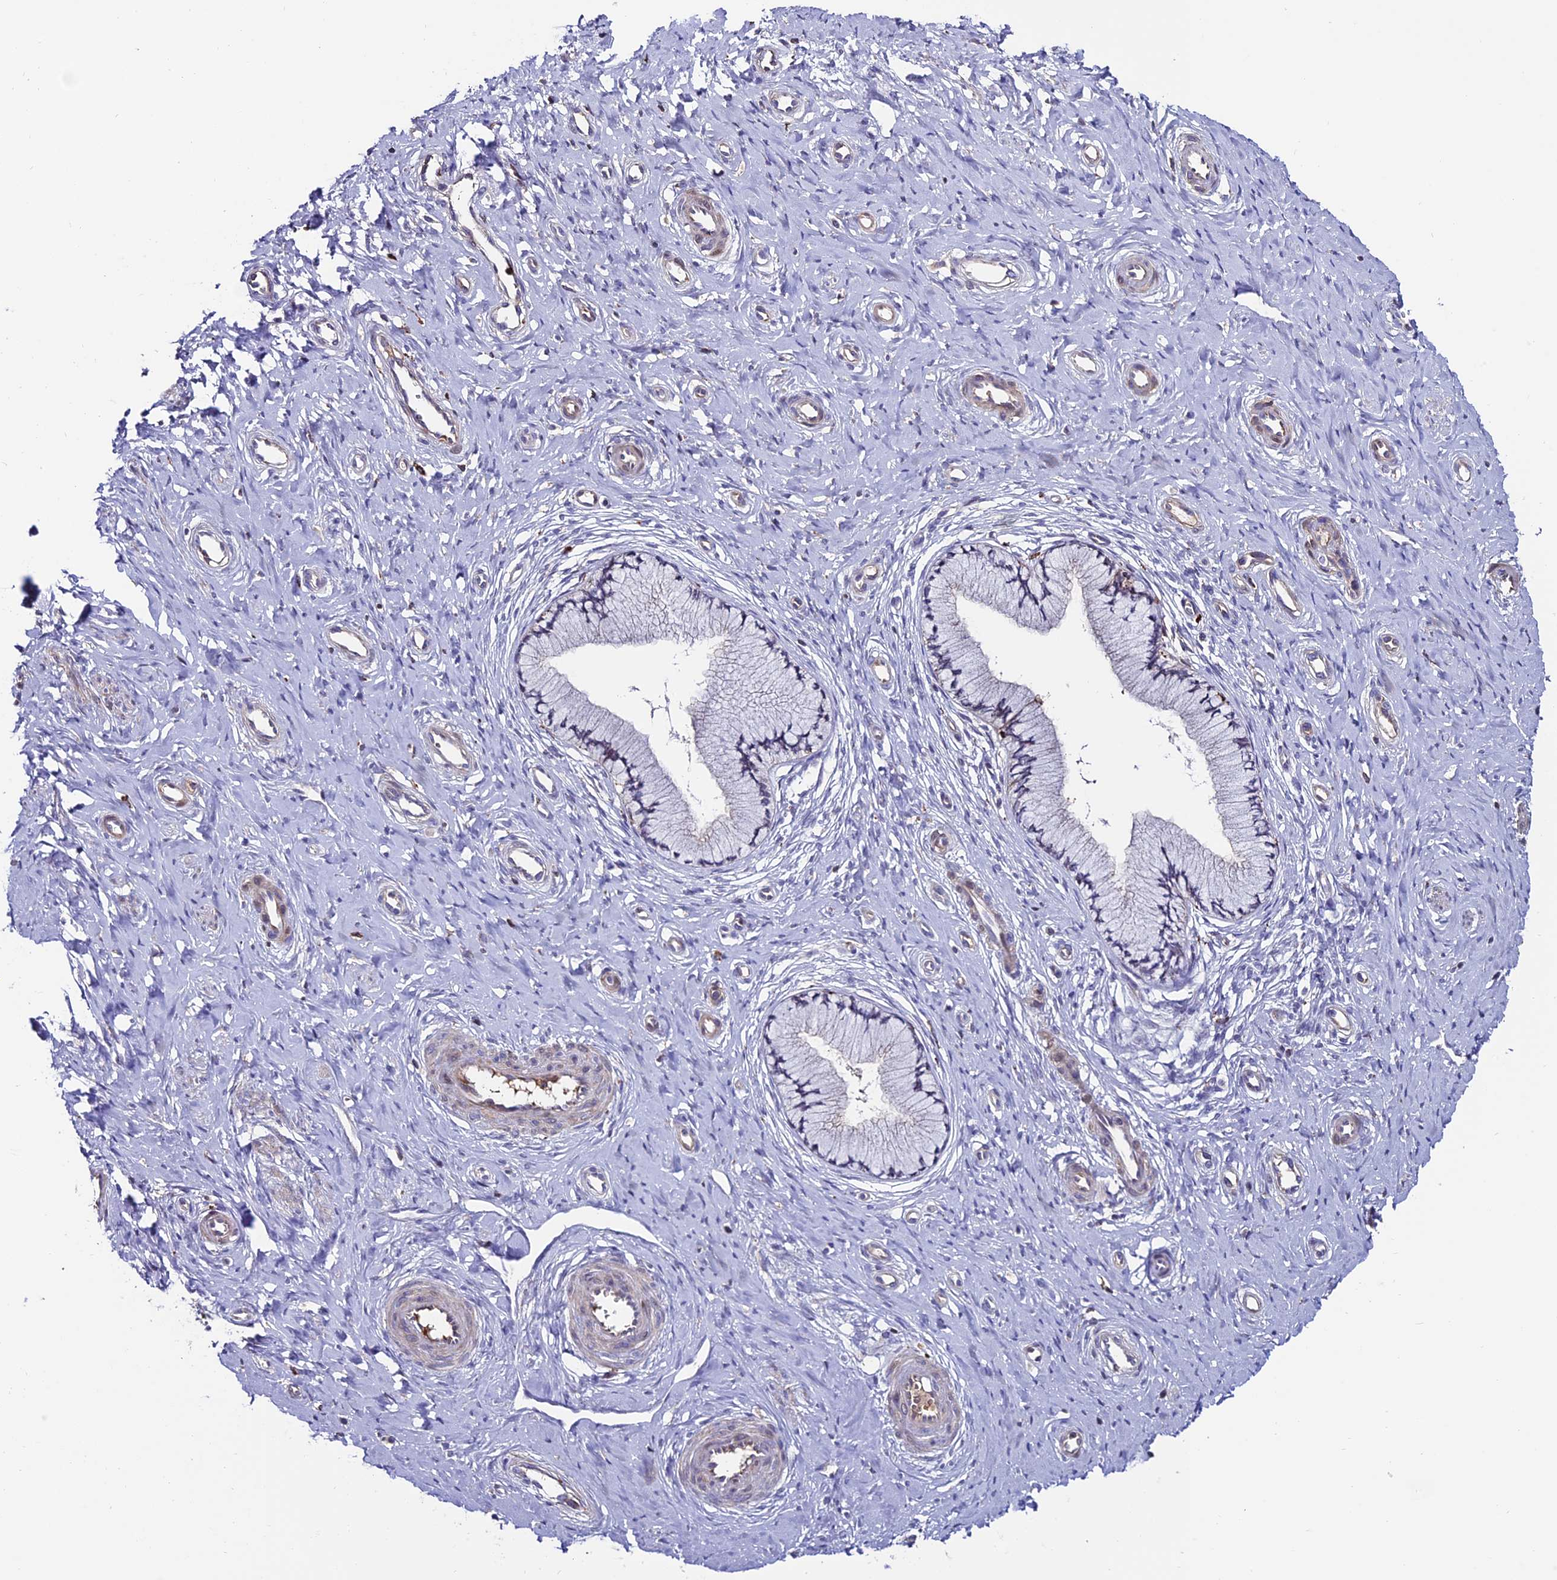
{"staining": {"intensity": "negative", "quantity": "none", "location": "none"}, "tissue": "cervix", "cell_type": "Glandular cells", "image_type": "normal", "snomed": [{"axis": "morphology", "description": "Normal tissue, NOS"}, {"axis": "topography", "description": "Cervix"}], "caption": "The micrograph displays no significant staining in glandular cells of cervix.", "gene": "ARHGEF18", "patient": {"sex": "female", "age": 36}}